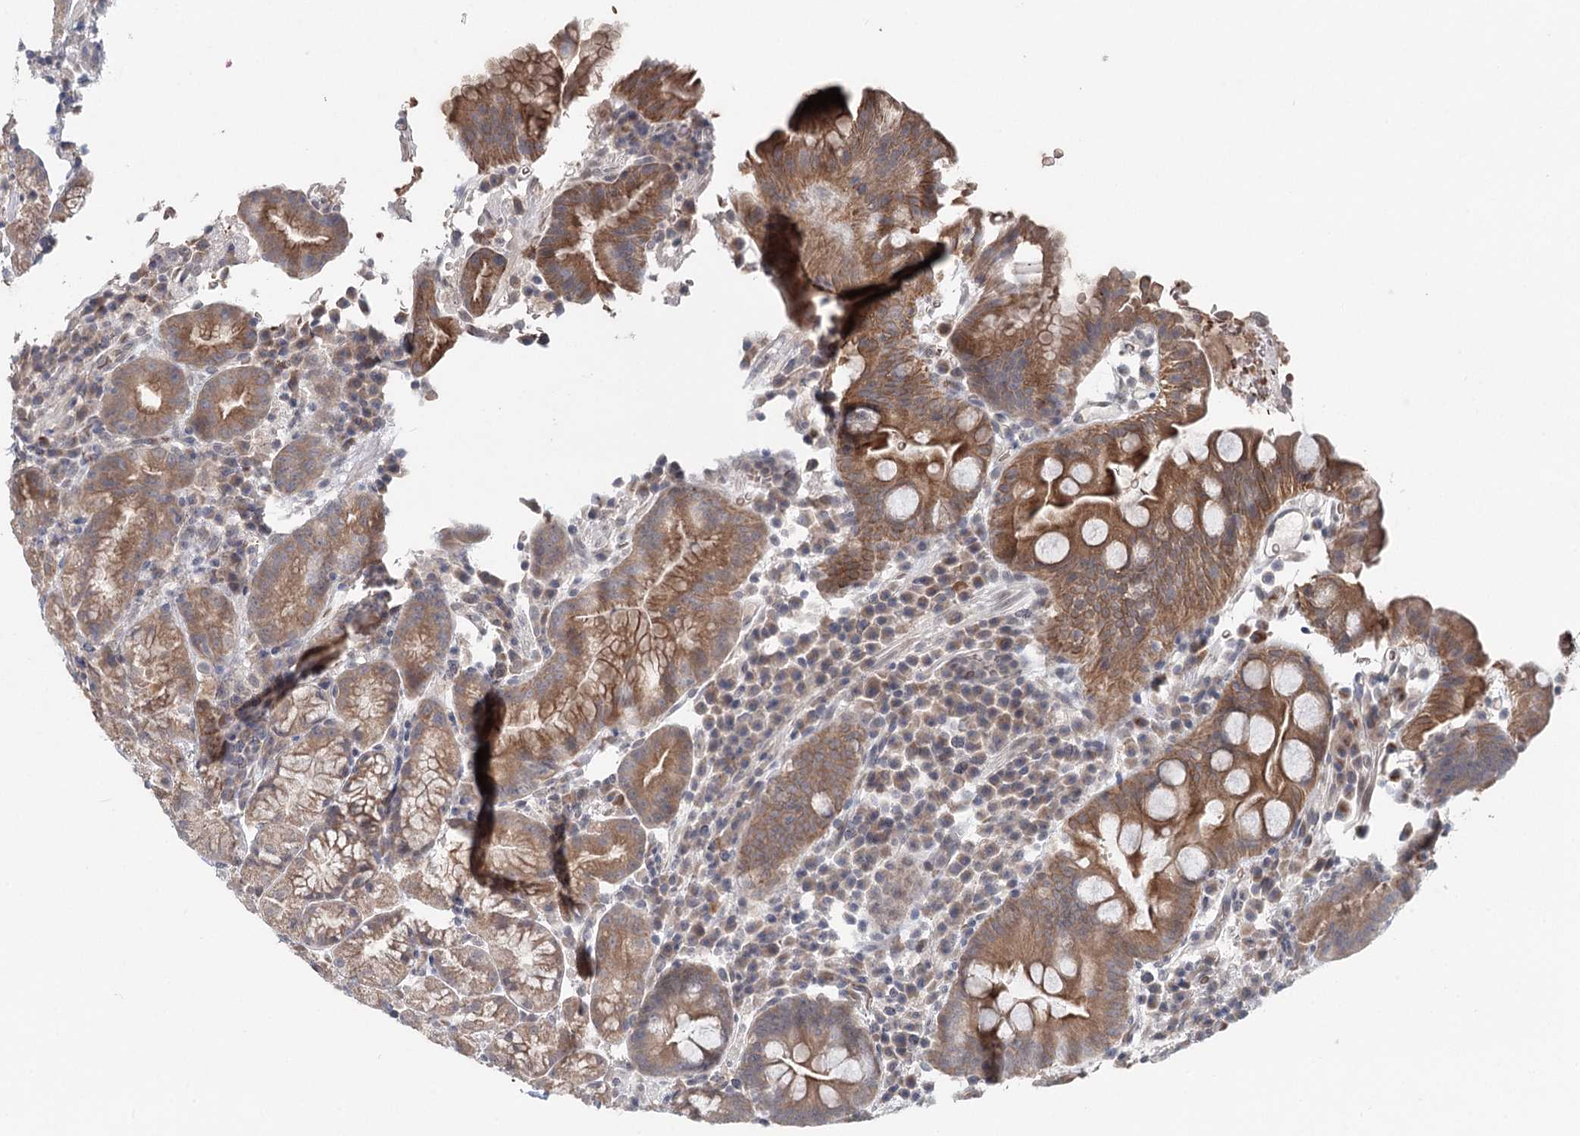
{"staining": {"intensity": "moderate", "quantity": ">75%", "location": "cytoplasmic/membranous"}, "tissue": "stomach", "cell_type": "Glandular cells", "image_type": "normal", "snomed": [{"axis": "morphology", "description": "Normal tissue, NOS"}, {"axis": "morphology", "description": "Inflammation, NOS"}, {"axis": "topography", "description": "Stomach"}], "caption": "This image displays immunohistochemistry (IHC) staining of benign stomach, with medium moderate cytoplasmic/membranous staining in about >75% of glandular cells.", "gene": "FBXO7", "patient": {"sex": "male", "age": 79}}